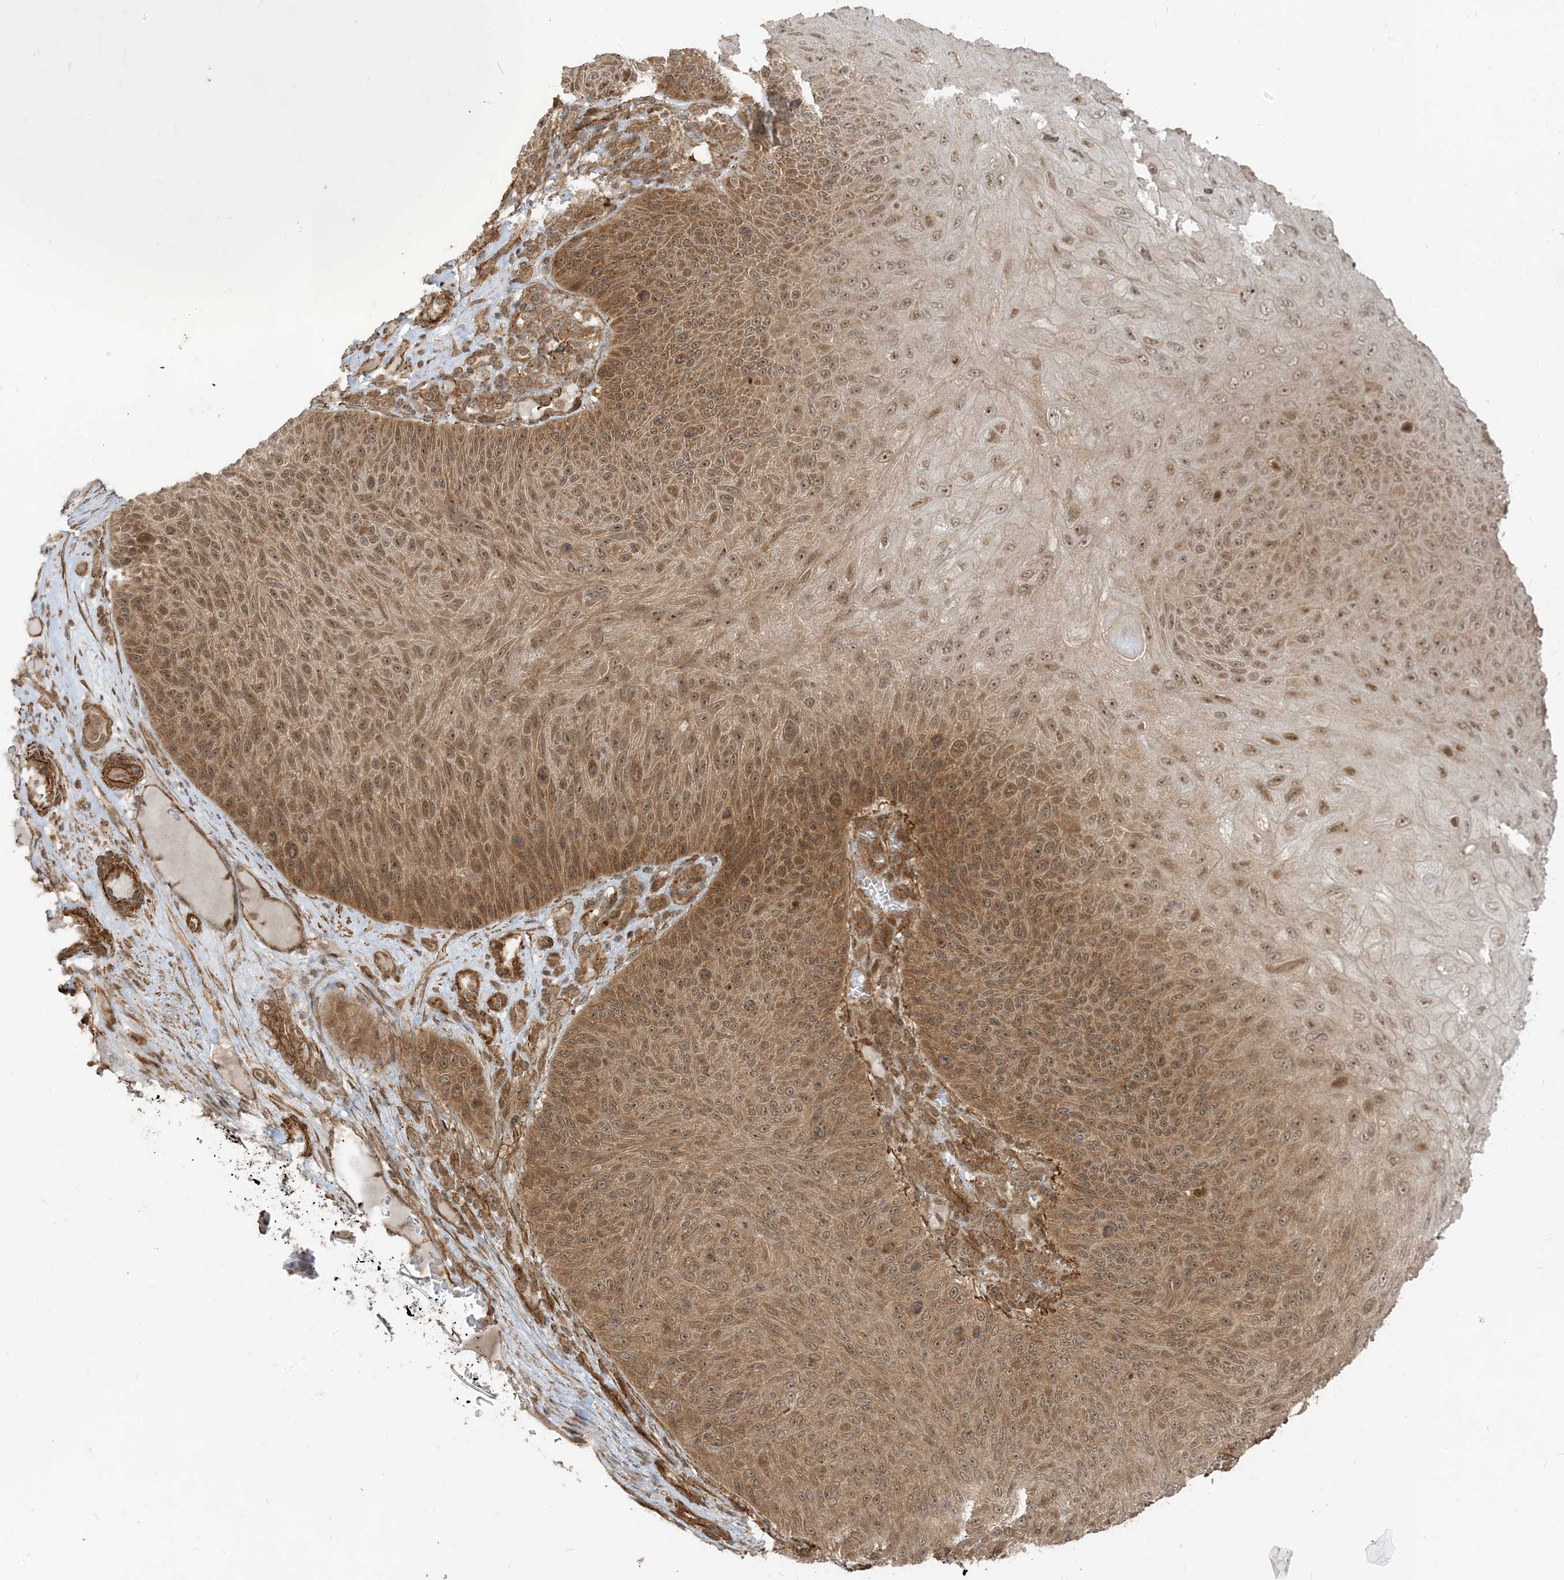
{"staining": {"intensity": "moderate", "quantity": ">75%", "location": "cytoplasmic/membranous,nuclear"}, "tissue": "skin cancer", "cell_type": "Tumor cells", "image_type": "cancer", "snomed": [{"axis": "morphology", "description": "Squamous cell carcinoma, NOS"}, {"axis": "topography", "description": "Skin"}], "caption": "A photomicrograph of human skin cancer stained for a protein reveals moderate cytoplasmic/membranous and nuclear brown staining in tumor cells. Nuclei are stained in blue.", "gene": "TBCC", "patient": {"sex": "female", "age": 88}}